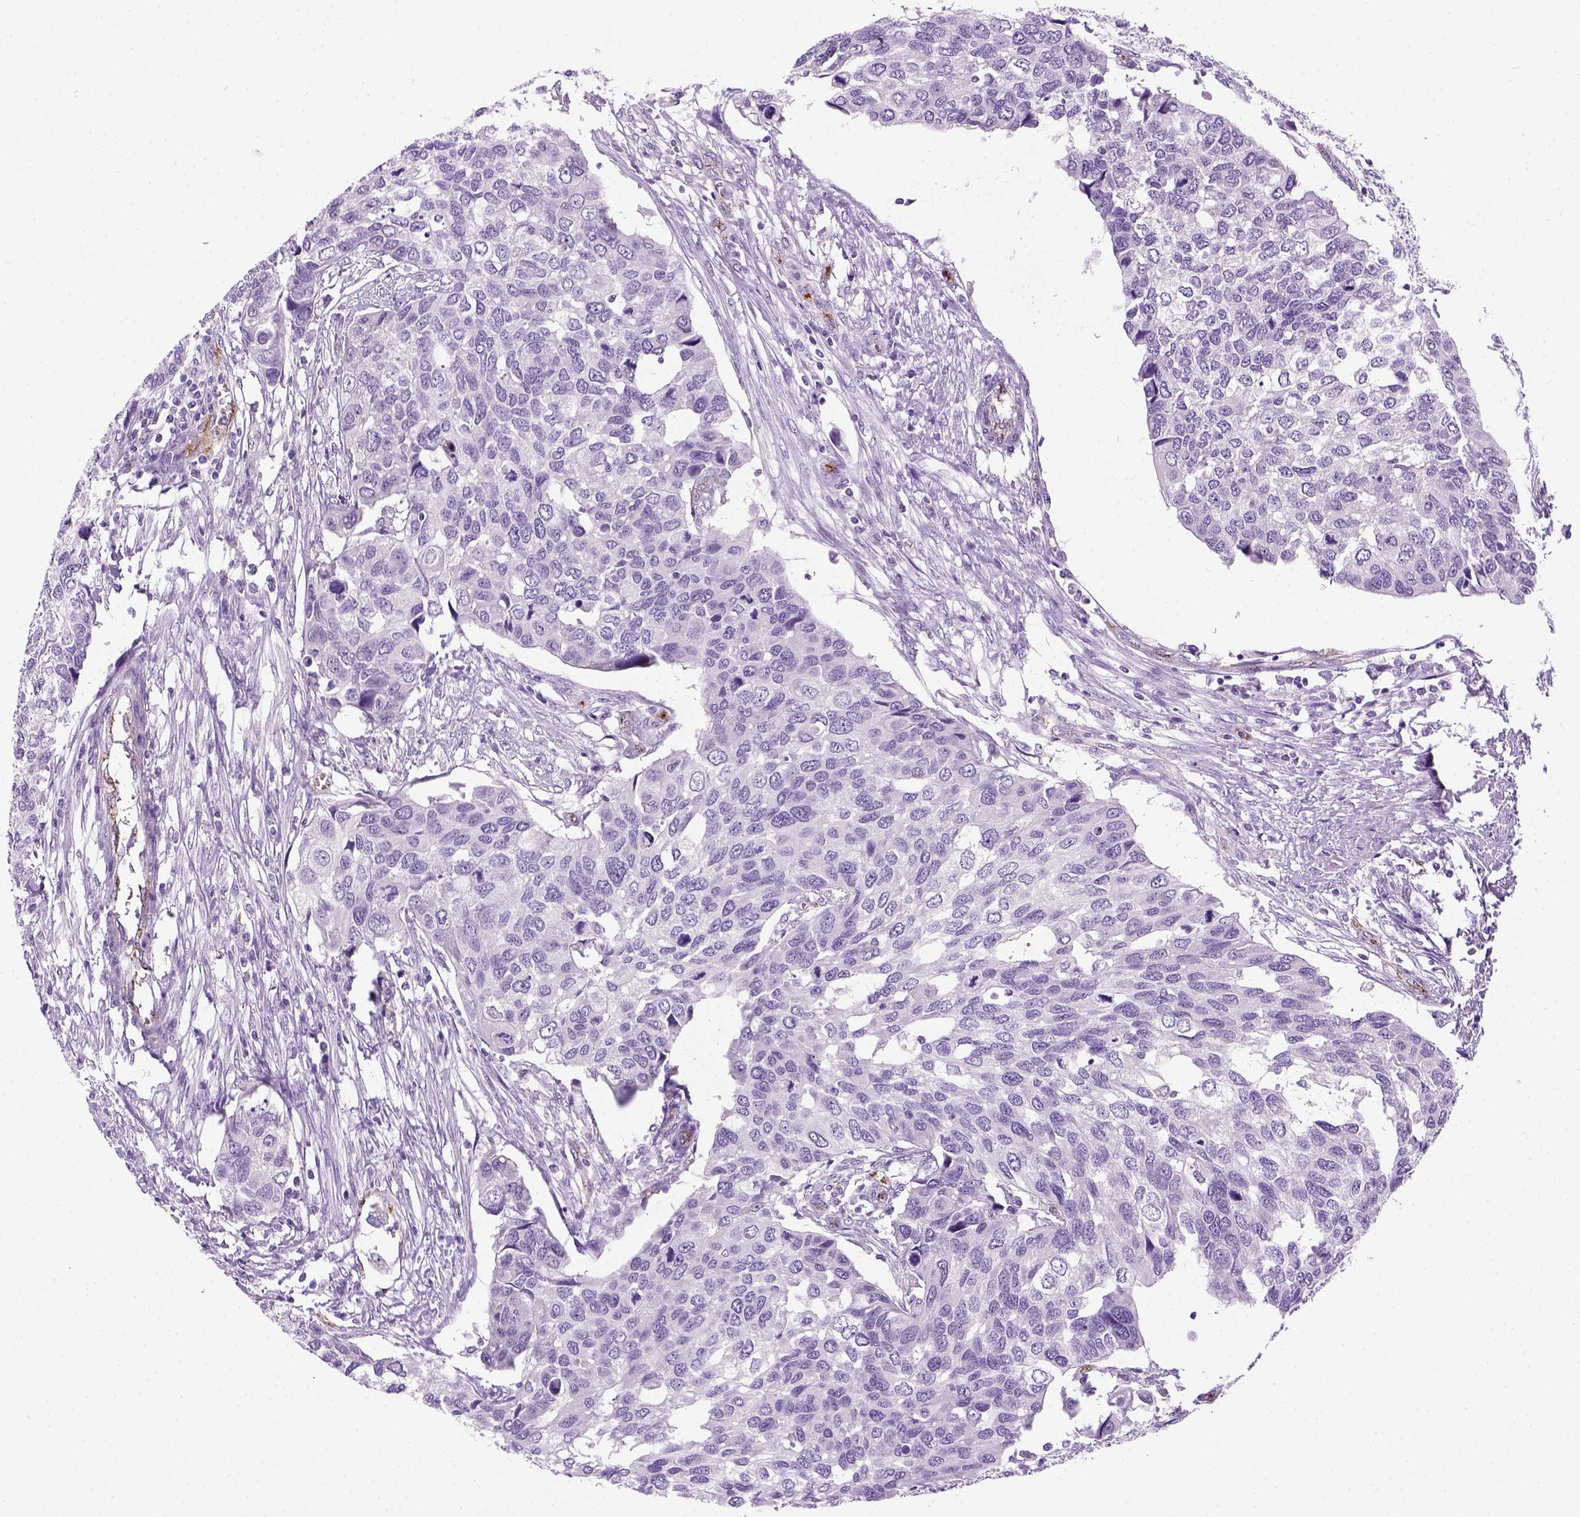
{"staining": {"intensity": "negative", "quantity": "none", "location": "none"}, "tissue": "urothelial cancer", "cell_type": "Tumor cells", "image_type": "cancer", "snomed": [{"axis": "morphology", "description": "Urothelial carcinoma, High grade"}, {"axis": "topography", "description": "Urinary bladder"}], "caption": "Protein analysis of urothelial cancer reveals no significant positivity in tumor cells.", "gene": "VWF", "patient": {"sex": "male", "age": 60}}